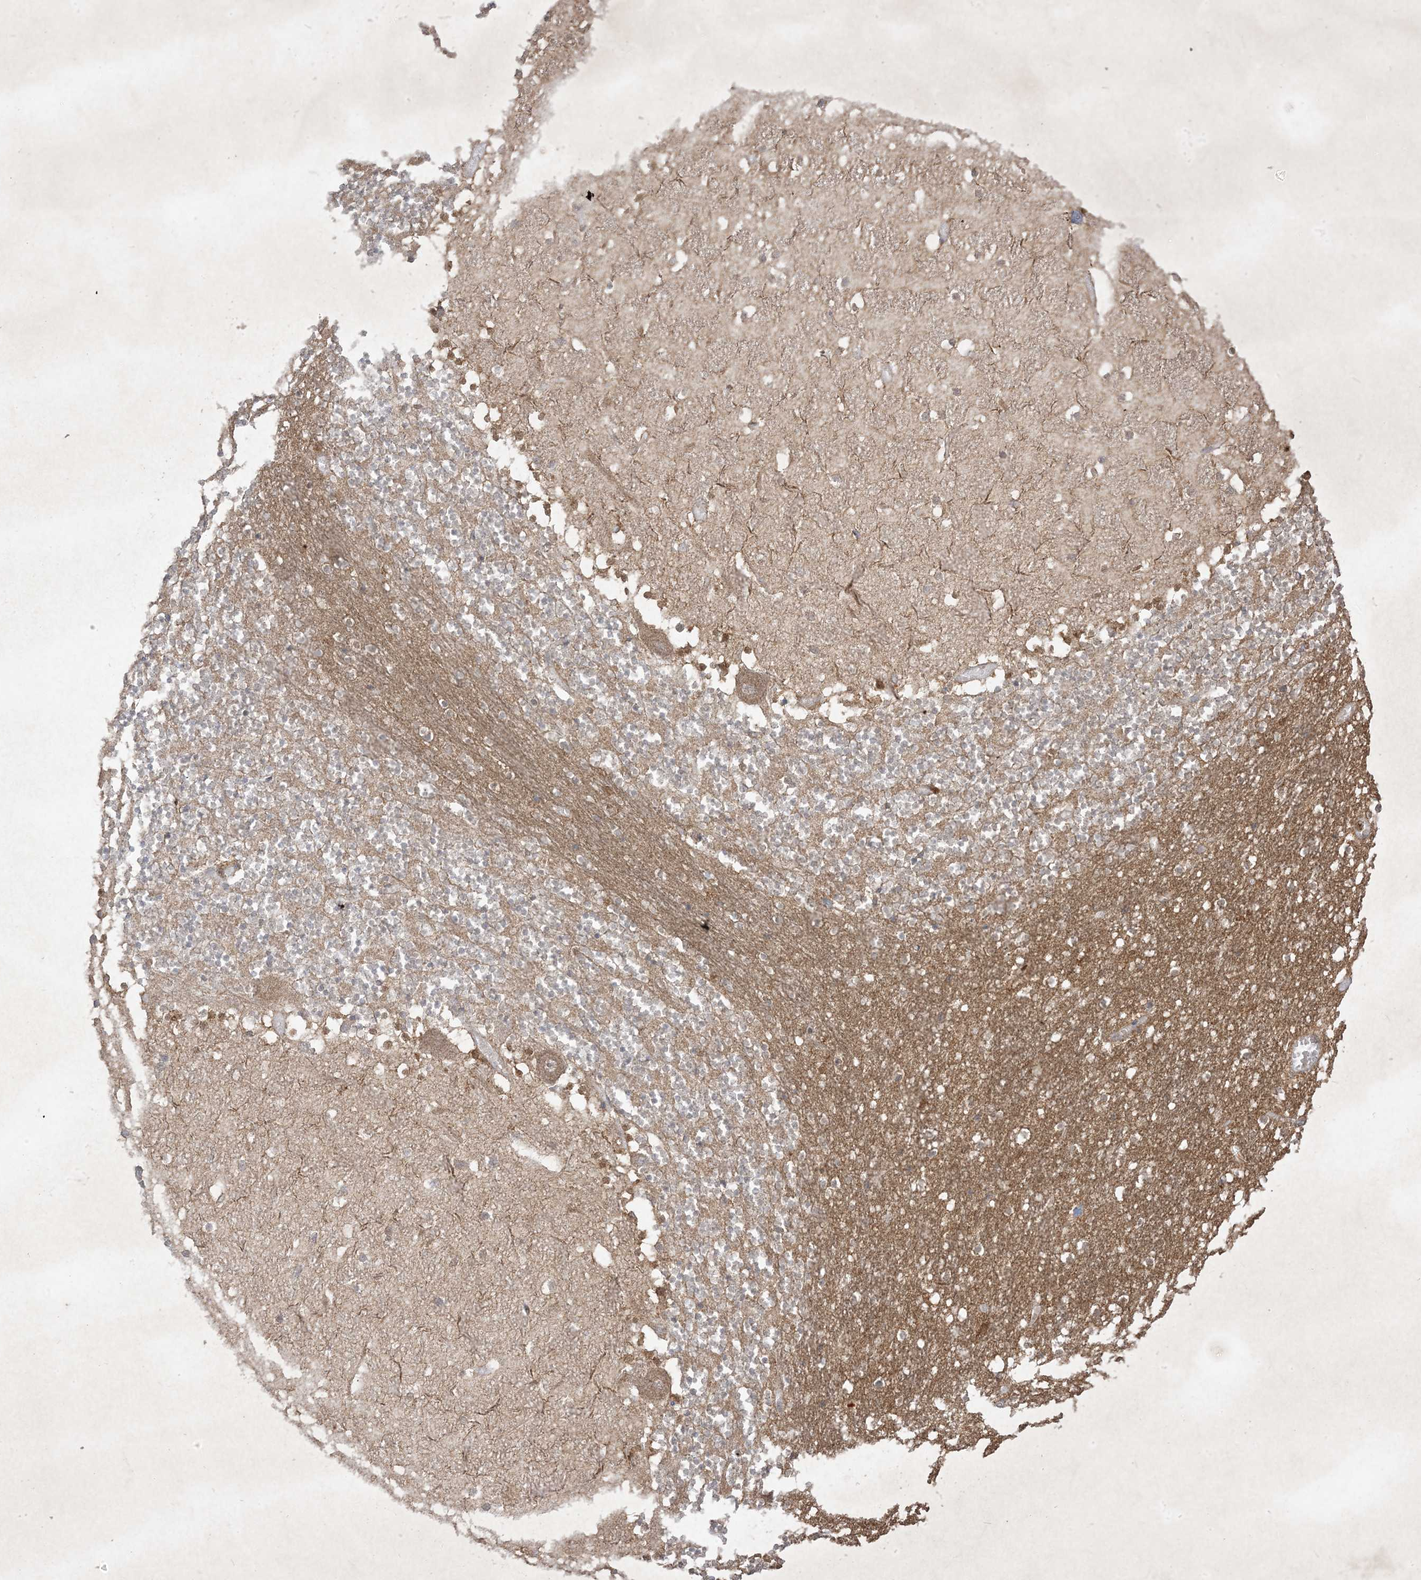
{"staining": {"intensity": "moderate", "quantity": ">75%", "location": "cytoplasmic/membranous"}, "tissue": "cerebellum", "cell_type": "Cells in granular layer", "image_type": "normal", "snomed": [{"axis": "morphology", "description": "Normal tissue, NOS"}, {"axis": "topography", "description": "Cerebellum"}], "caption": "Cells in granular layer reveal moderate cytoplasmic/membranous expression in approximately >75% of cells in normal cerebellum. The protein of interest is shown in brown color, while the nuclei are stained blue.", "gene": "UBE2C", "patient": {"sex": "female", "age": 28}}